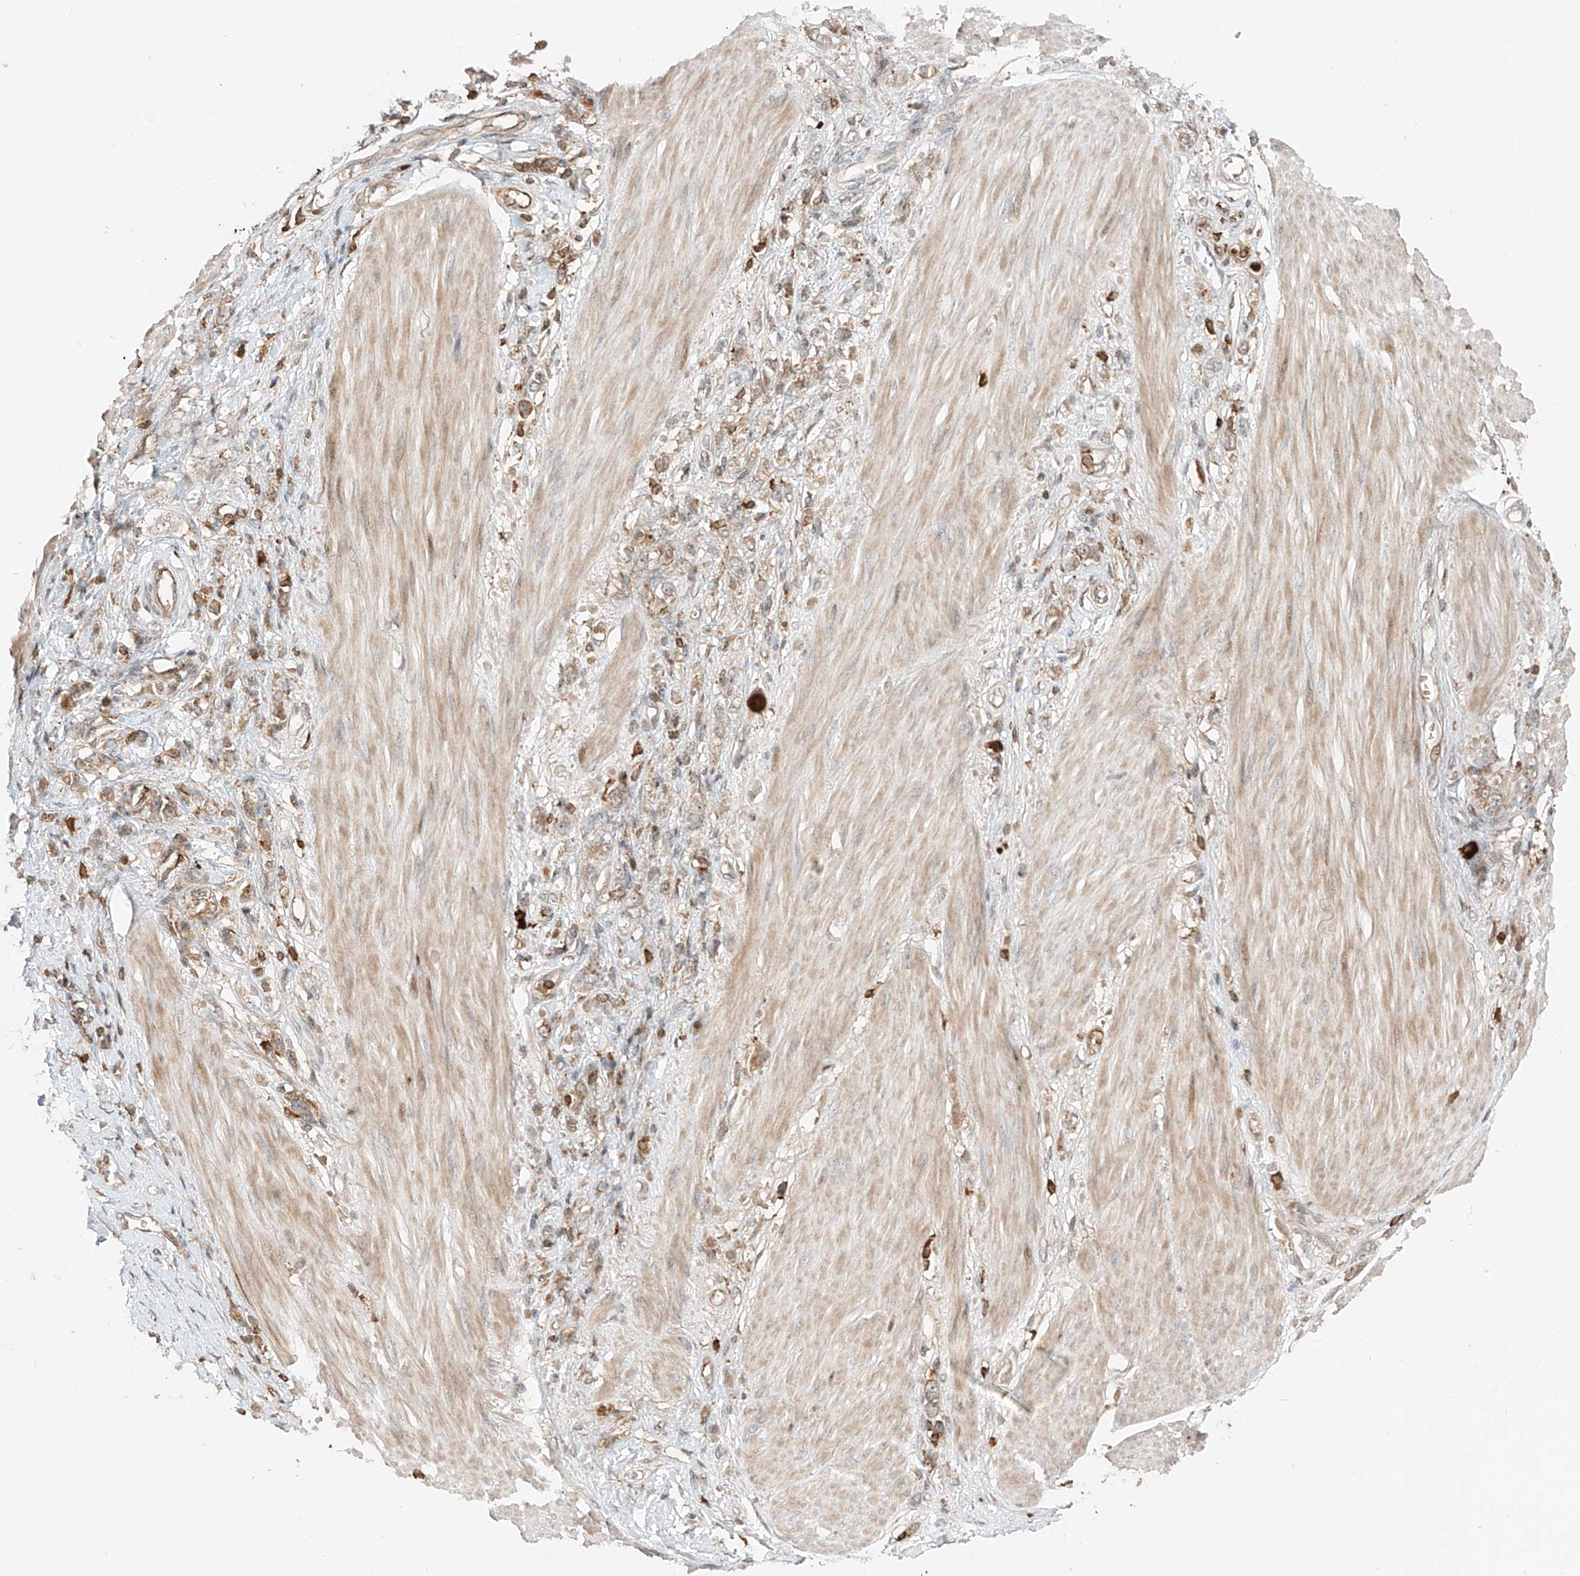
{"staining": {"intensity": "weak", "quantity": "25%-75%", "location": "cytoplasmic/membranous"}, "tissue": "stomach cancer", "cell_type": "Tumor cells", "image_type": "cancer", "snomed": [{"axis": "morphology", "description": "Adenocarcinoma, NOS"}, {"axis": "topography", "description": "Stomach"}], "caption": "IHC of adenocarcinoma (stomach) exhibits low levels of weak cytoplasmic/membranous staining in approximately 25%-75% of tumor cells. (DAB (3,3'-diaminobenzidine) IHC, brown staining for protein, blue staining for nuclei).", "gene": "CEP162", "patient": {"sex": "female", "age": 76}}